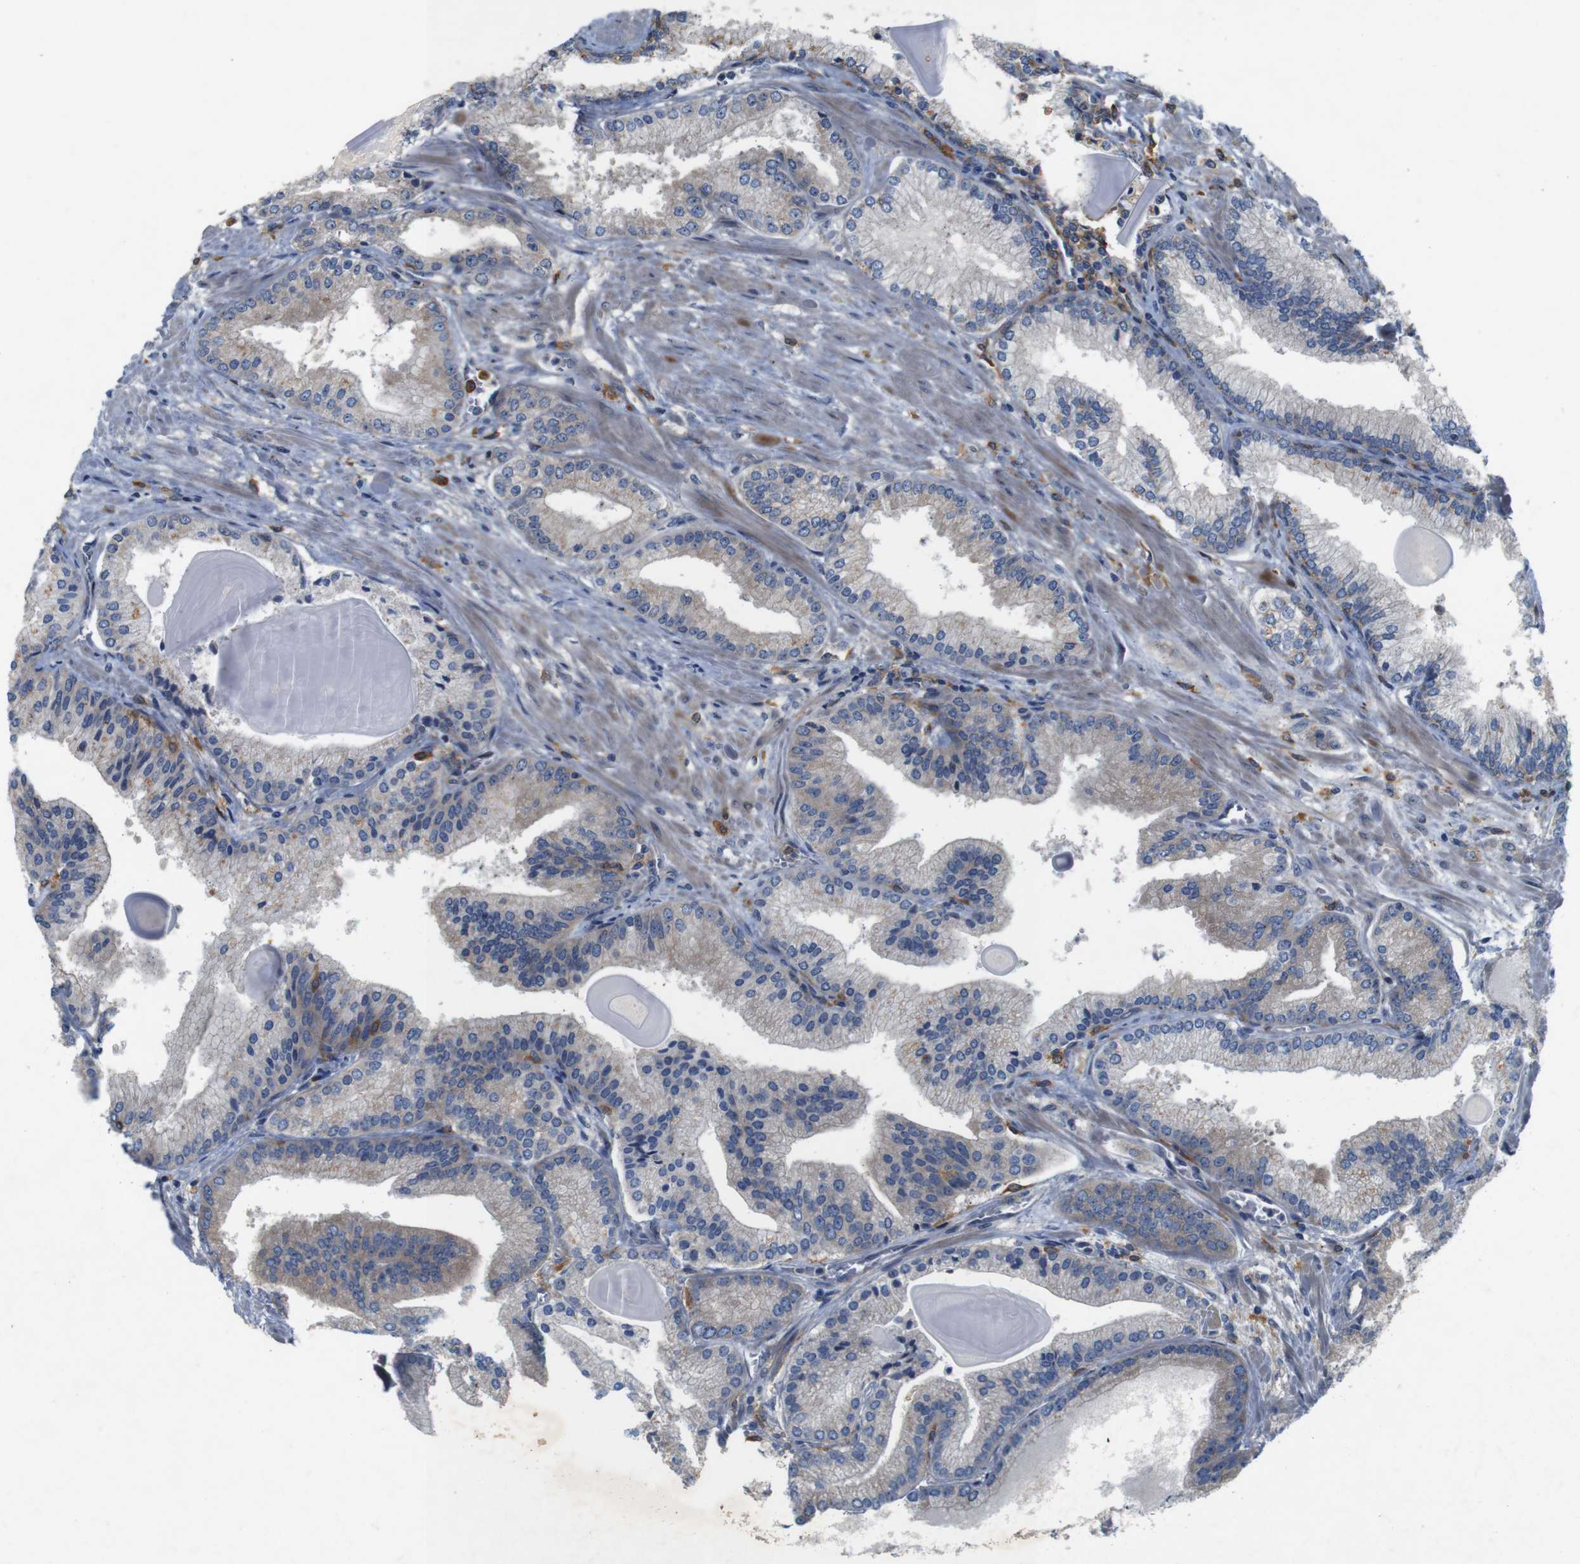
{"staining": {"intensity": "weak", "quantity": ">75%", "location": "cytoplasmic/membranous"}, "tissue": "prostate cancer", "cell_type": "Tumor cells", "image_type": "cancer", "snomed": [{"axis": "morphology", "description": "Adenocarcinoma, Low grade"}, {"axis": "topography", "description": "Prostate"}], "caption": "IHC (DAB) staining of human prostate cancer (low-grade adenocarcinoma) reveals weak cytoplasmic/membranous protein expression in about >75% of tumor cells.", "gene": "SIGLEC8", "patient": {"sex": "male", "age": 59}}